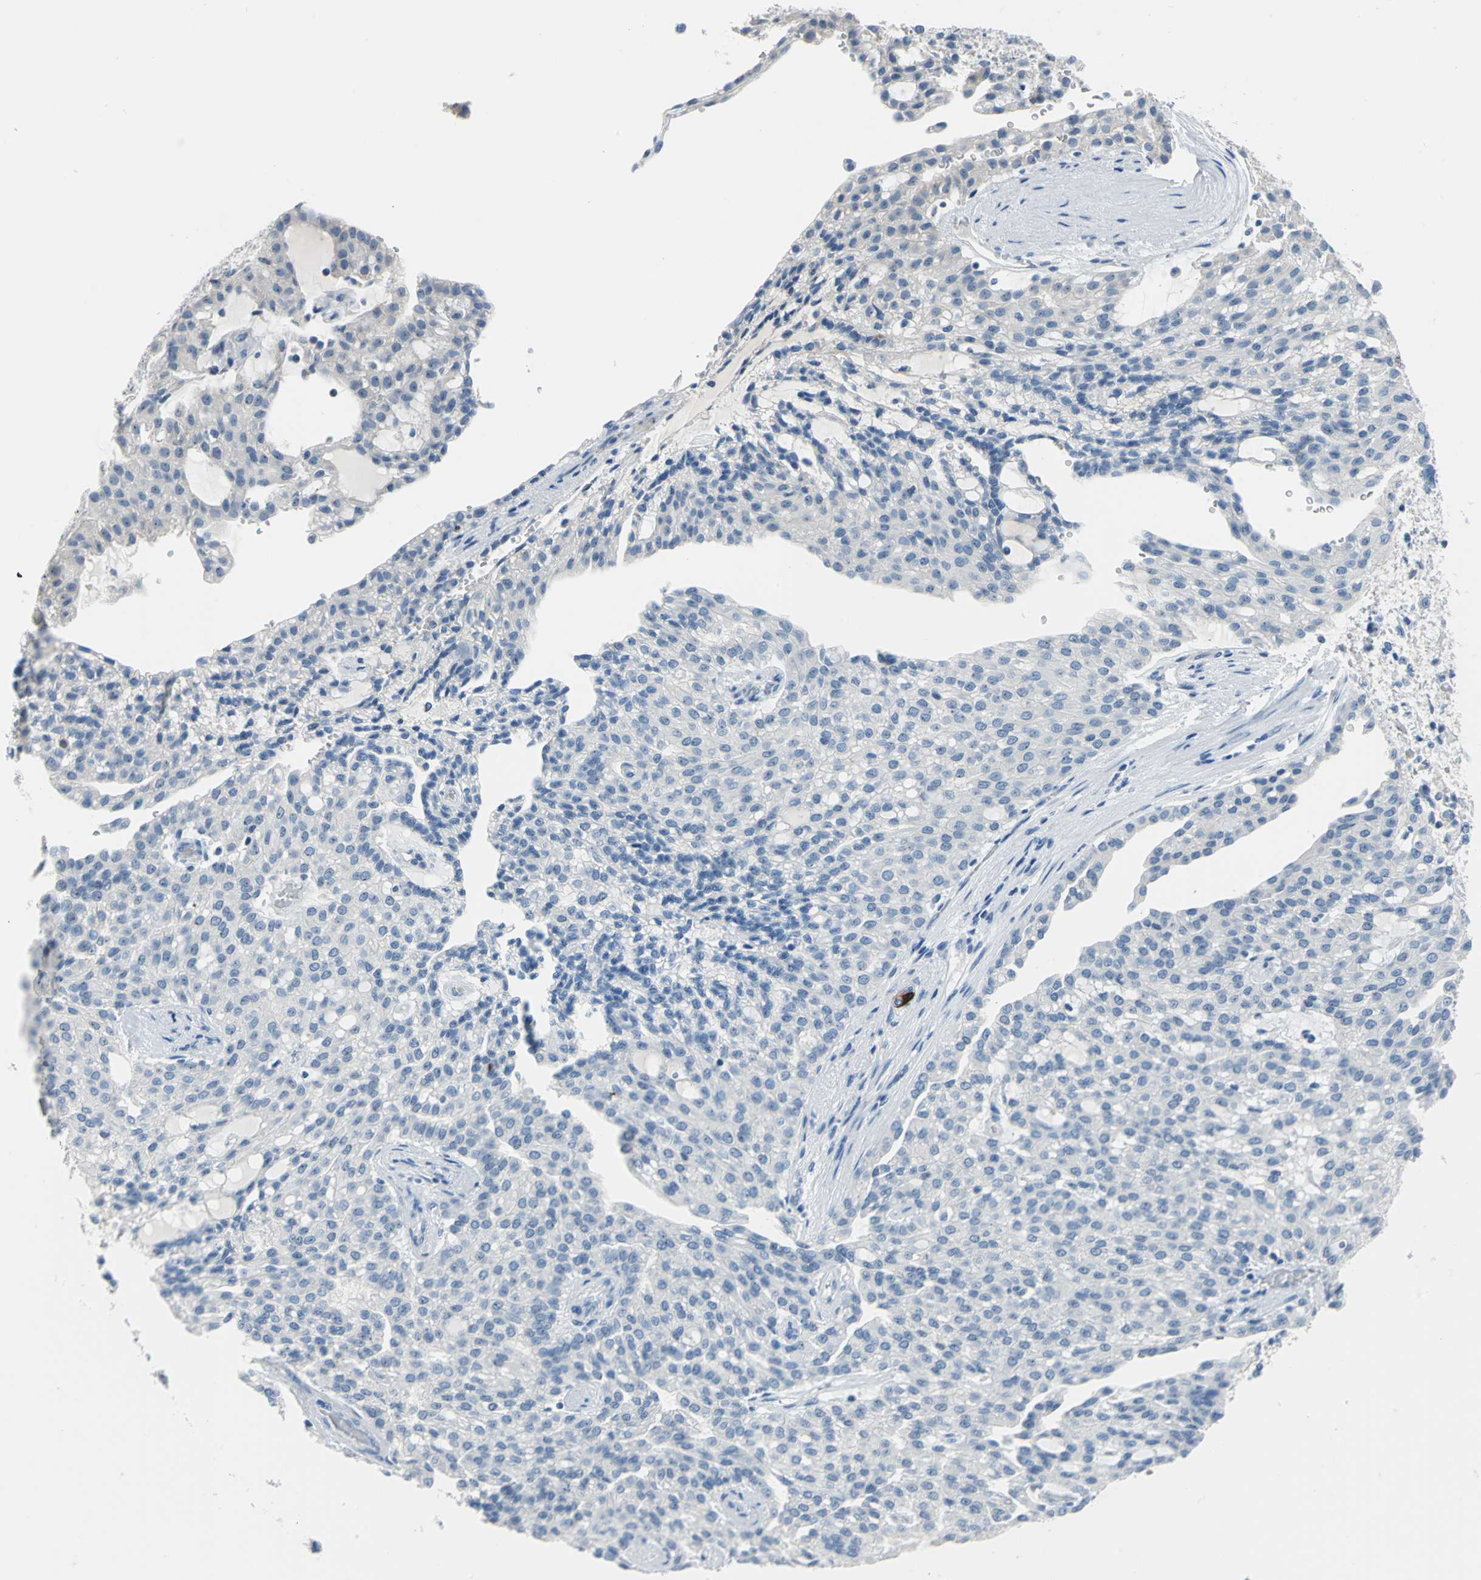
{"staining": {"intensity": "negative", "quantity": "none", "location": "none"}, "tissue": "renal cancer", "cell_type": "Tumor cells", "image_type": "cancer", "snomed": [{"axis": "morphology", "description": "Adenocarcinoma, NOS"}, {"axis": "topography", "description": "Kidney"}], "caption": "Photomicrograph shows no significant protein positivity in tumor cells of renal cancer (adenocarcinoma). (Brightfield microscopy of DAB (3,3'-diaminobenzidine) immunohistochemistry at high magnification).", "gene": "MUC4", "patient": {"sex": "male", "age": 63}}